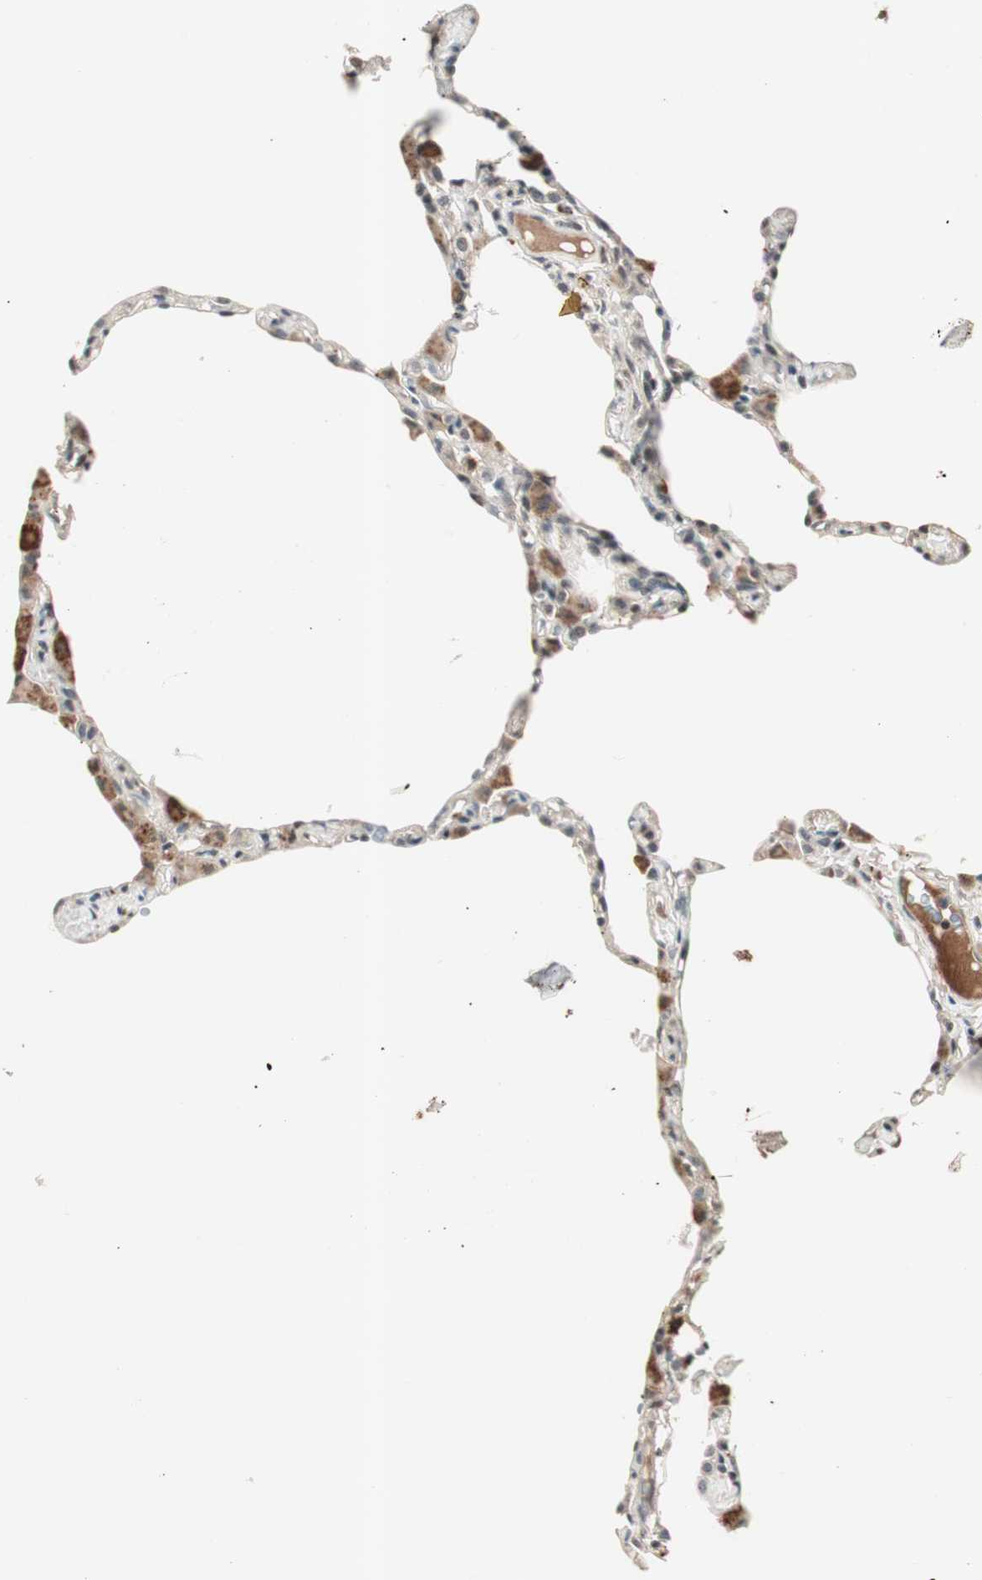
{"staining": {"intensity": "weak", "quantity": "<25%", "location": "nuclear"}, "tissue": "lung", "cell_type": "Alveolar cells", "image_type": "normal", "snomed": [{"axis": "morphology", "description": "Normal tissue, NOS"}, {"axis": "topography", "description": "Lung"}], "caption": "Immunohistochemistry photomicrograph of normal lung: human lung stained with DAB (3,3'-diaminobenzidine) reveals no significant protein expression in alveolar cells. Brightfield microscopy of immunohistochemistry (IHC) stained with DAB (3,3'-diaminobenzidine) (brown) and hematoxylin (blue), captured at high magnification.", "gene": "NFRKB", "patient": {"sex": "female", "age": 49}}